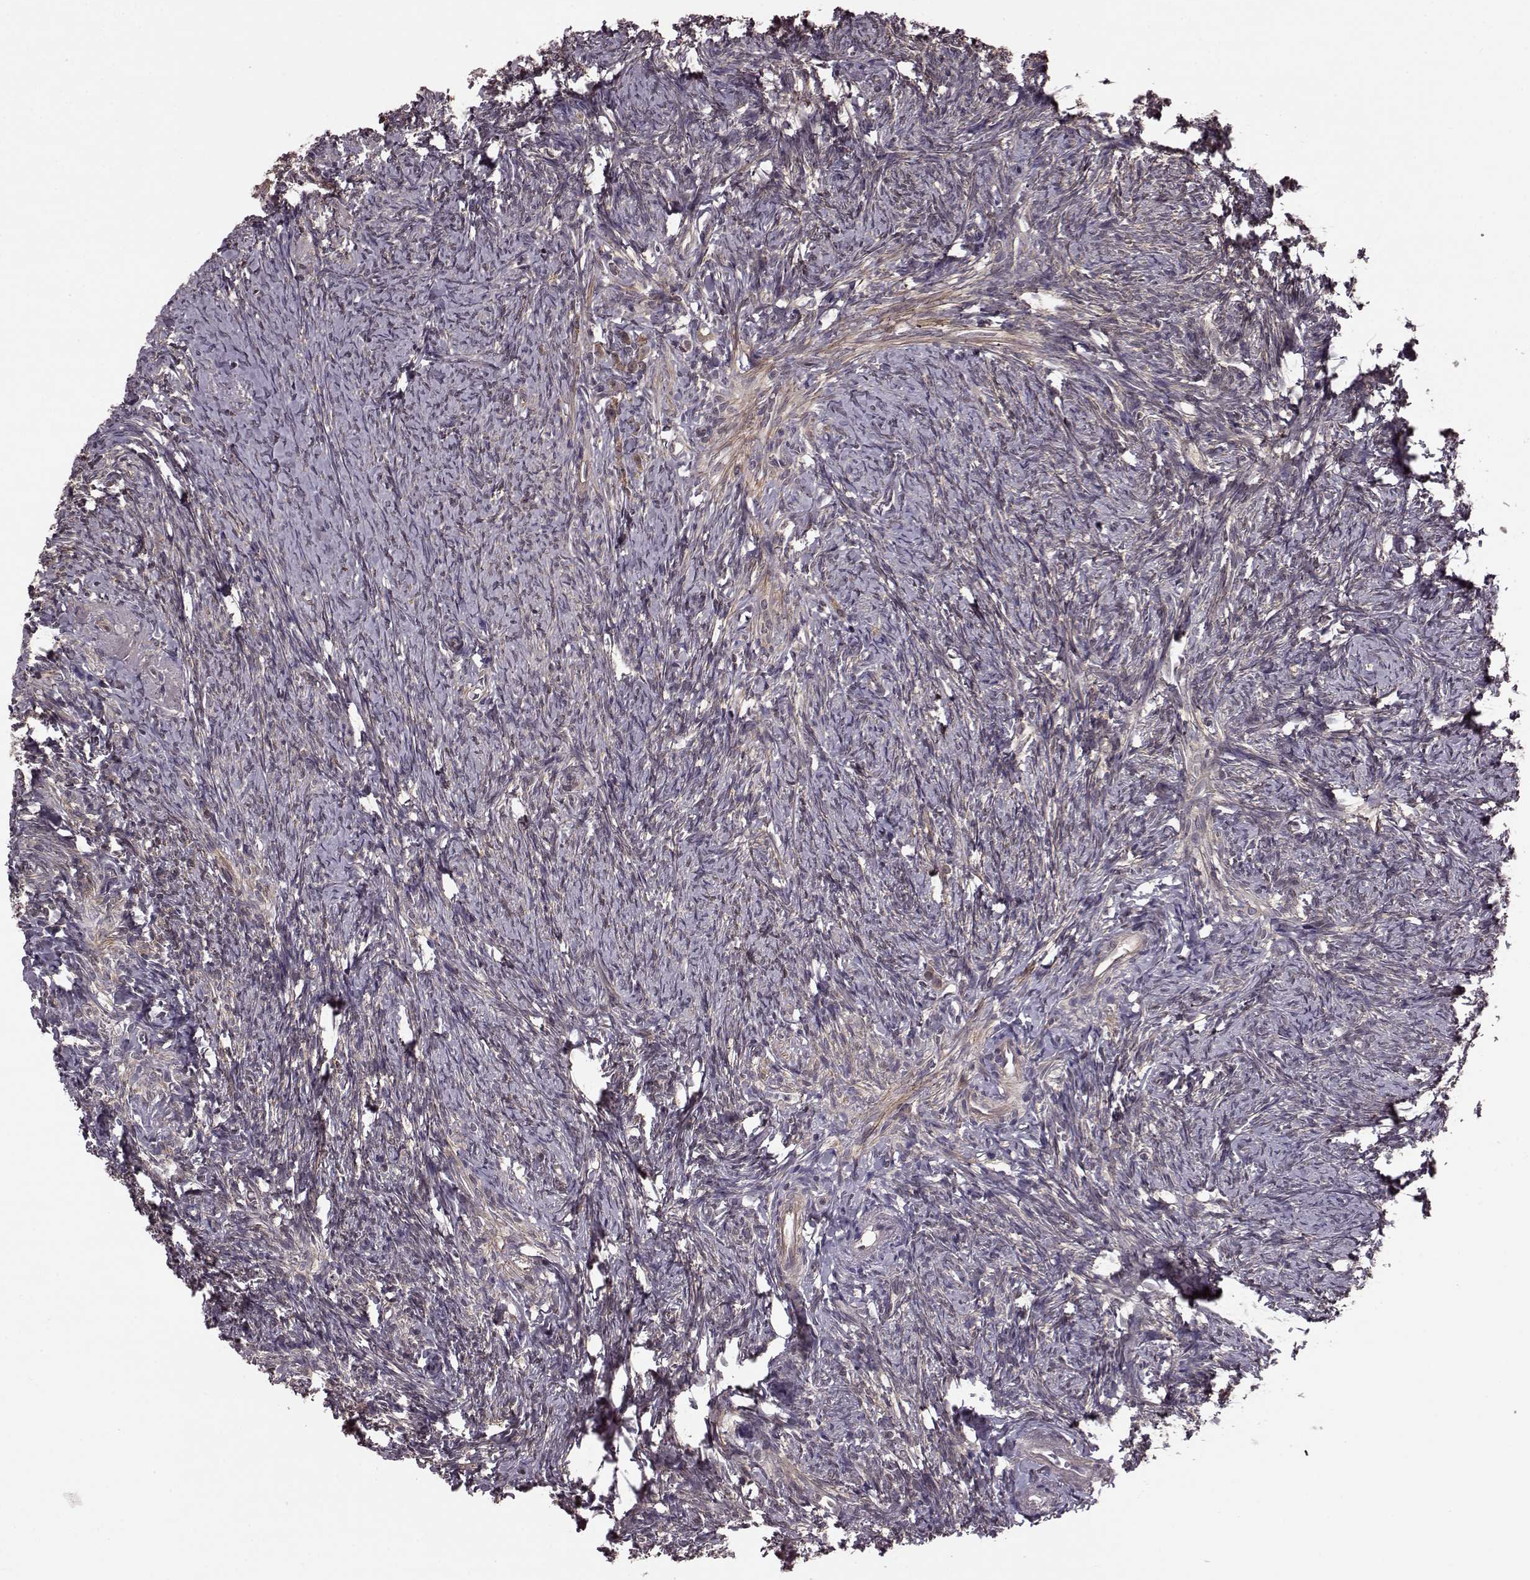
{"staining": {"intensity": "weak", "quantity": ">75%", "location": "cytoplasmic/membranous"}, "tissue": "ovary", "cell_type": "Follicle cells", "image_type": "normal", "snomed": [{"axis": "morphology", "description": "Normal tissue, NOS"}, {"axis": "topography", "description": "Ovary"}], "caption": "Protein staining displays weak cytoplasmic/membranous positivity in about >75% of follicle cells in benign ovary.", "gene": "FNIP2", "patient": {"sex": "female", "age": 72}}